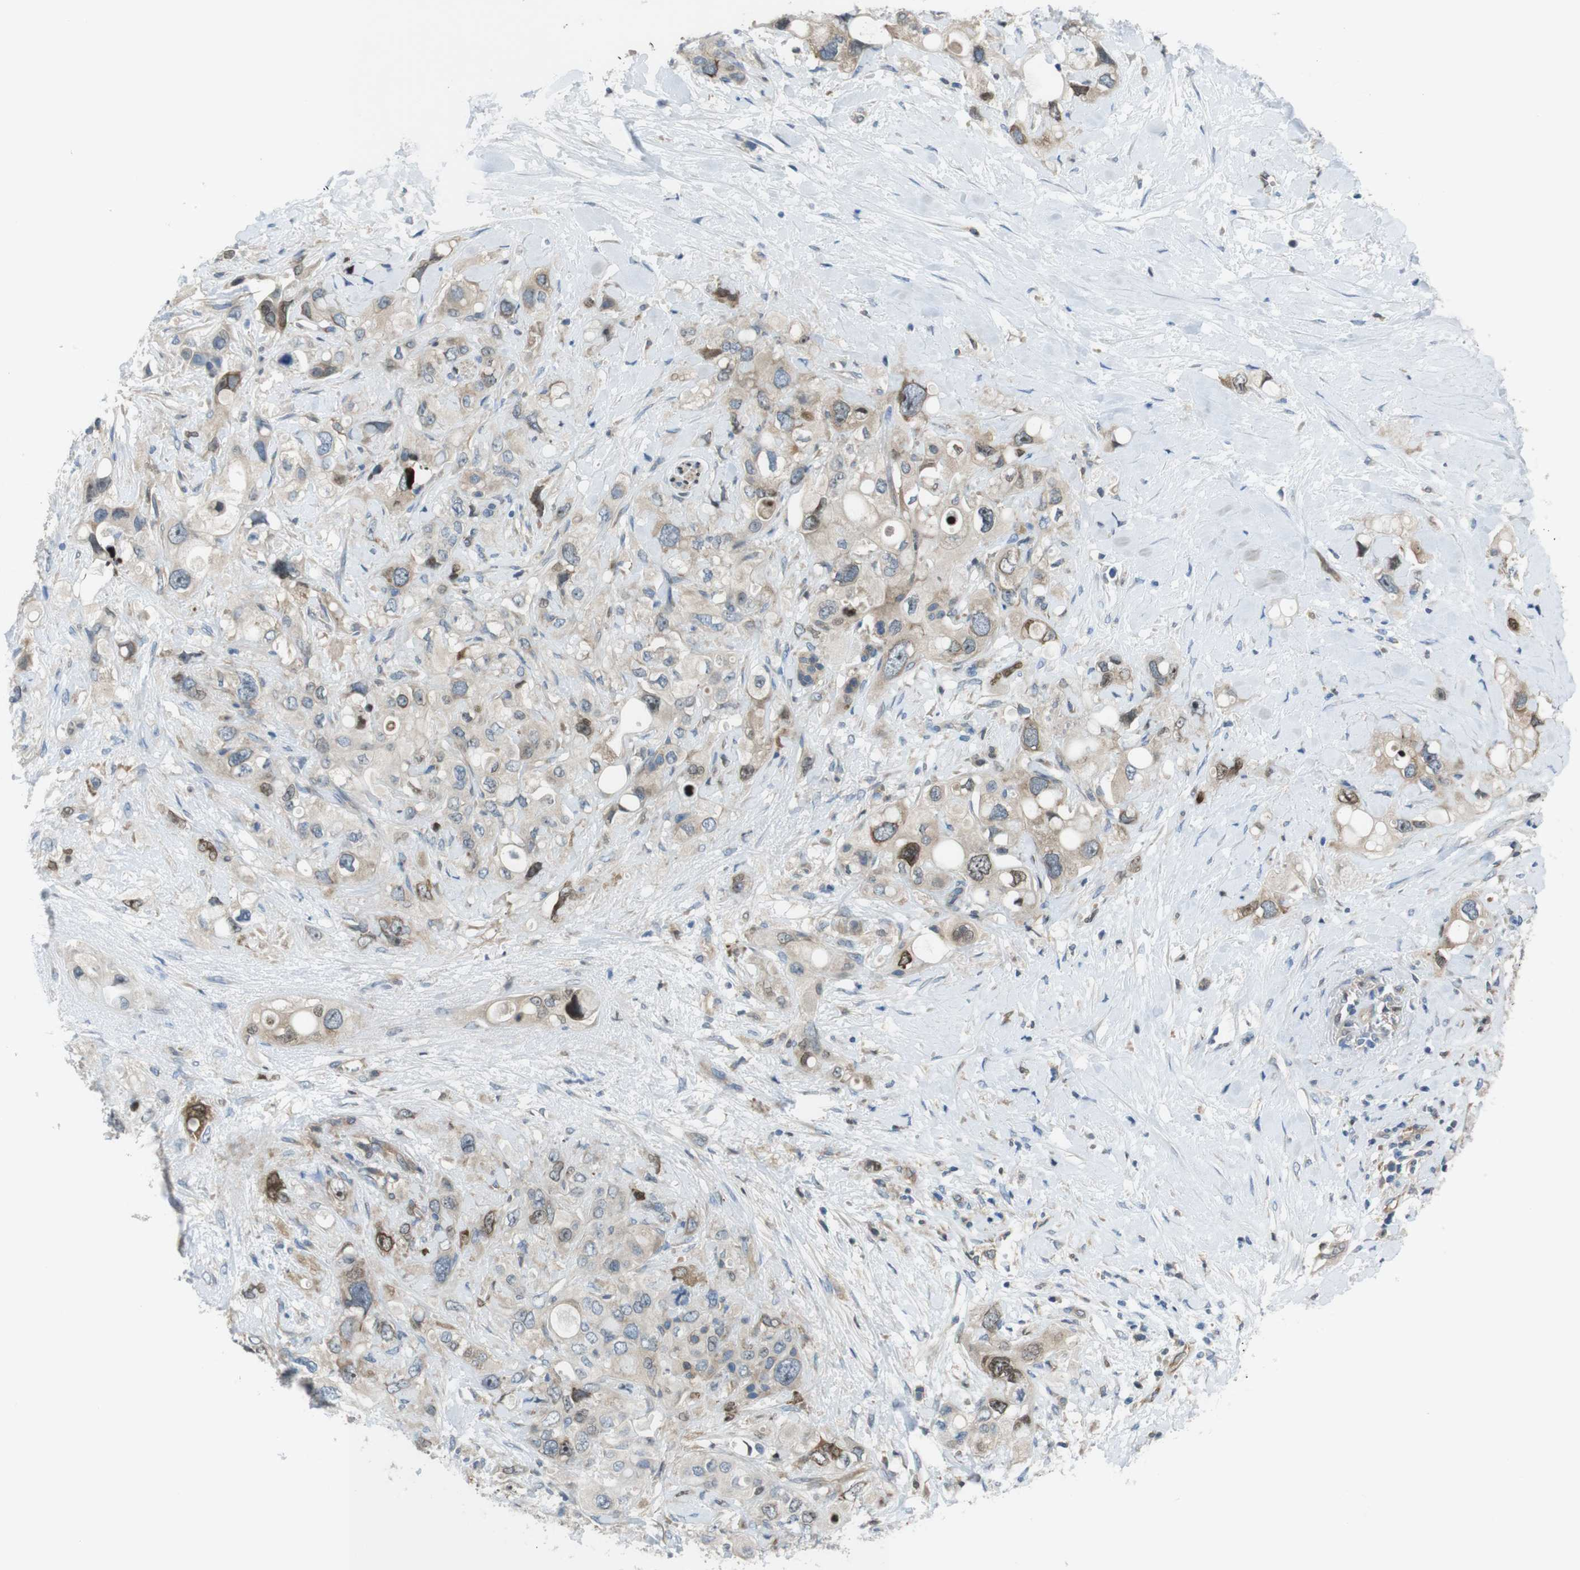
{"staining": {"intensity": "weak", "quantity": ">75%", "location": "cytoplasmic/membranous,nuclear"}, "tissue": "pancreatic cancer", "cell_type": "Tumor cells", "image_type": "cancer", "snomed": [{"axis": "morphology", "description": "Adenocarcinoma, NOS"}, {"axis": "topography", "description": "Pancreas"}], "caption": "Pancreatic cancer (adenocarcinoma) stained with DAB immunohistochemistry exhibits low levels of weak cytoplasmic/membranous and nuclear staining in about >75% of tumor cells. (IHC, brightfield microscopy, high magnification).", "gene": "PCDH10", "patient": {"sex": "female", "age": 56}}